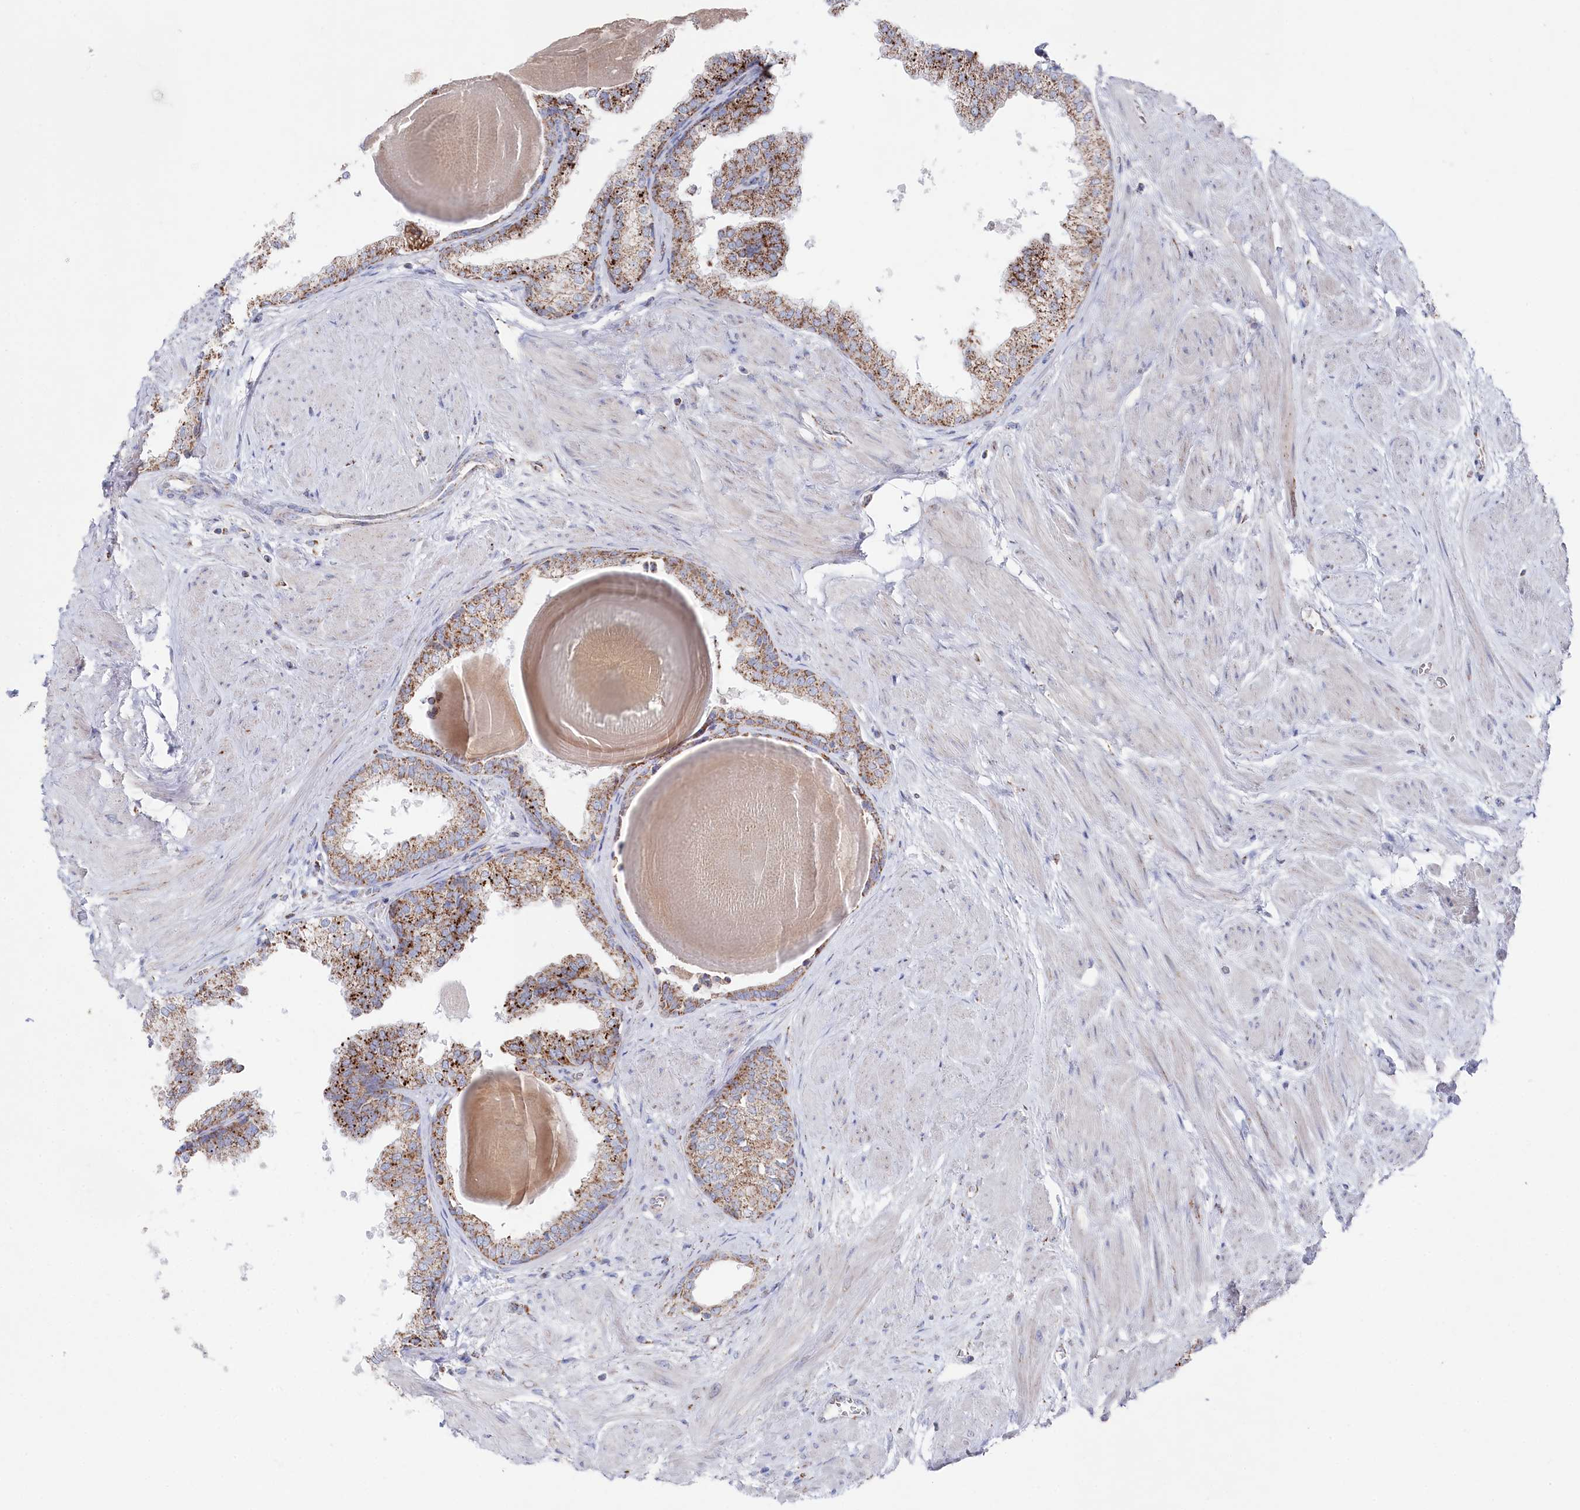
{"staining": {"intensity": "moderate", "quantity": ">75%", "location": "cytoplasmic/membranous"}, "tissue": "prostate", "cell_type": "Glandular cells", "image_type": "normal", "snomed": [{"axis": "morphology", "description": "Normal tissue, NOS"}, {"axis": "topography", "description": "Prostate"}], "caption": "Protein expression analysis of benign human prostate reveals moderate cytoplasmic/membranous staining in approximately >75% of glandular cells.", "gene": "GLS2", "patient": {"sex": "male", "age": 48}}